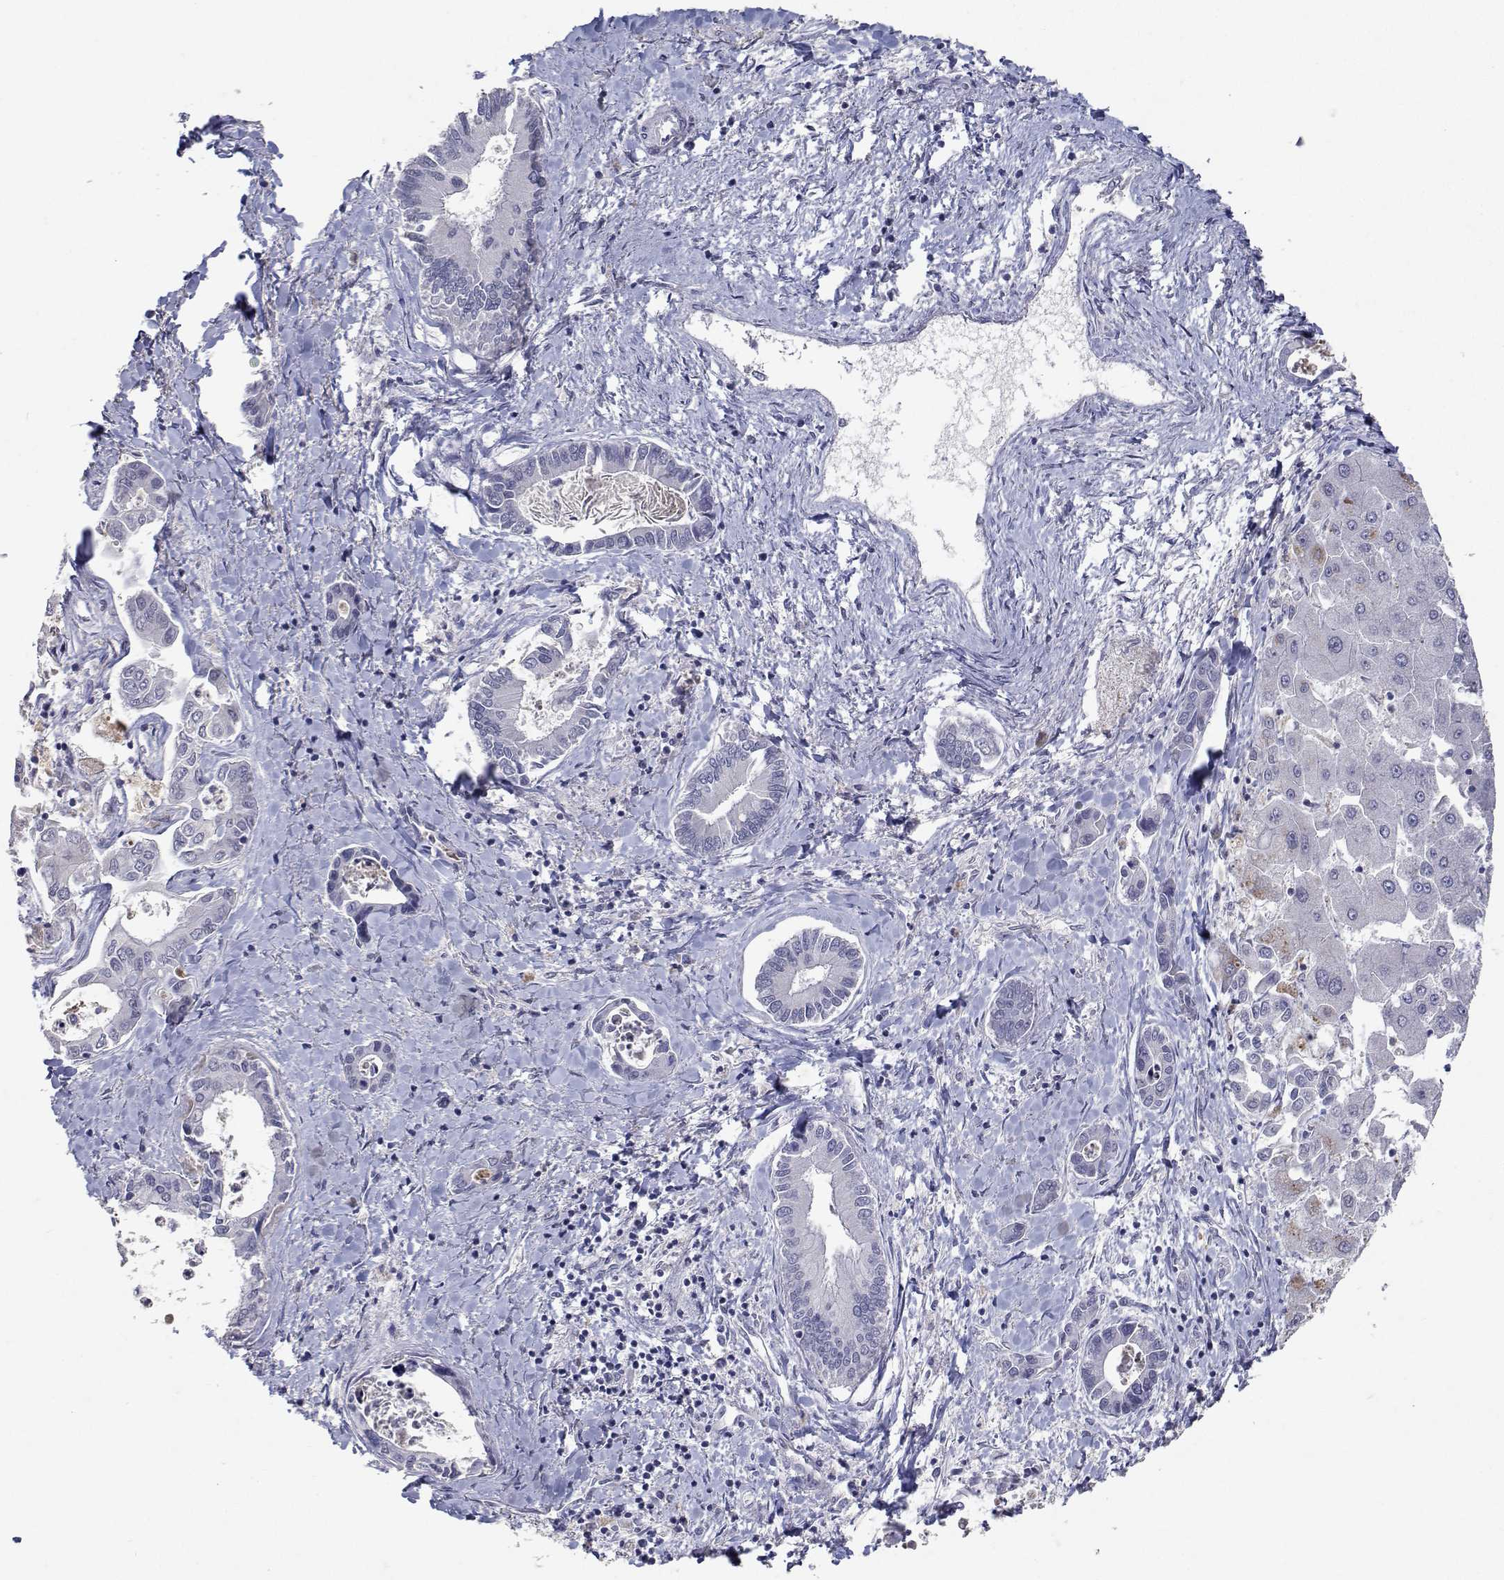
{"staining": {"intensity": "negative", "quantity": "none", "location": "none"}, "tissue": "liver cancer", "cell_type": "Tumor cells", "image_type": "cancer", "snomed": [{"axis": "morphology", "description": "Cholangiocarcinoma"}, {"axis": "topography", "description": "Liver"}], "caption": "Tumor cells are negative for brown protein staining in cholangiocarcinoma (liver).", "gene": "RBPJL", "patient": {"sex": "male", "age": 66}}